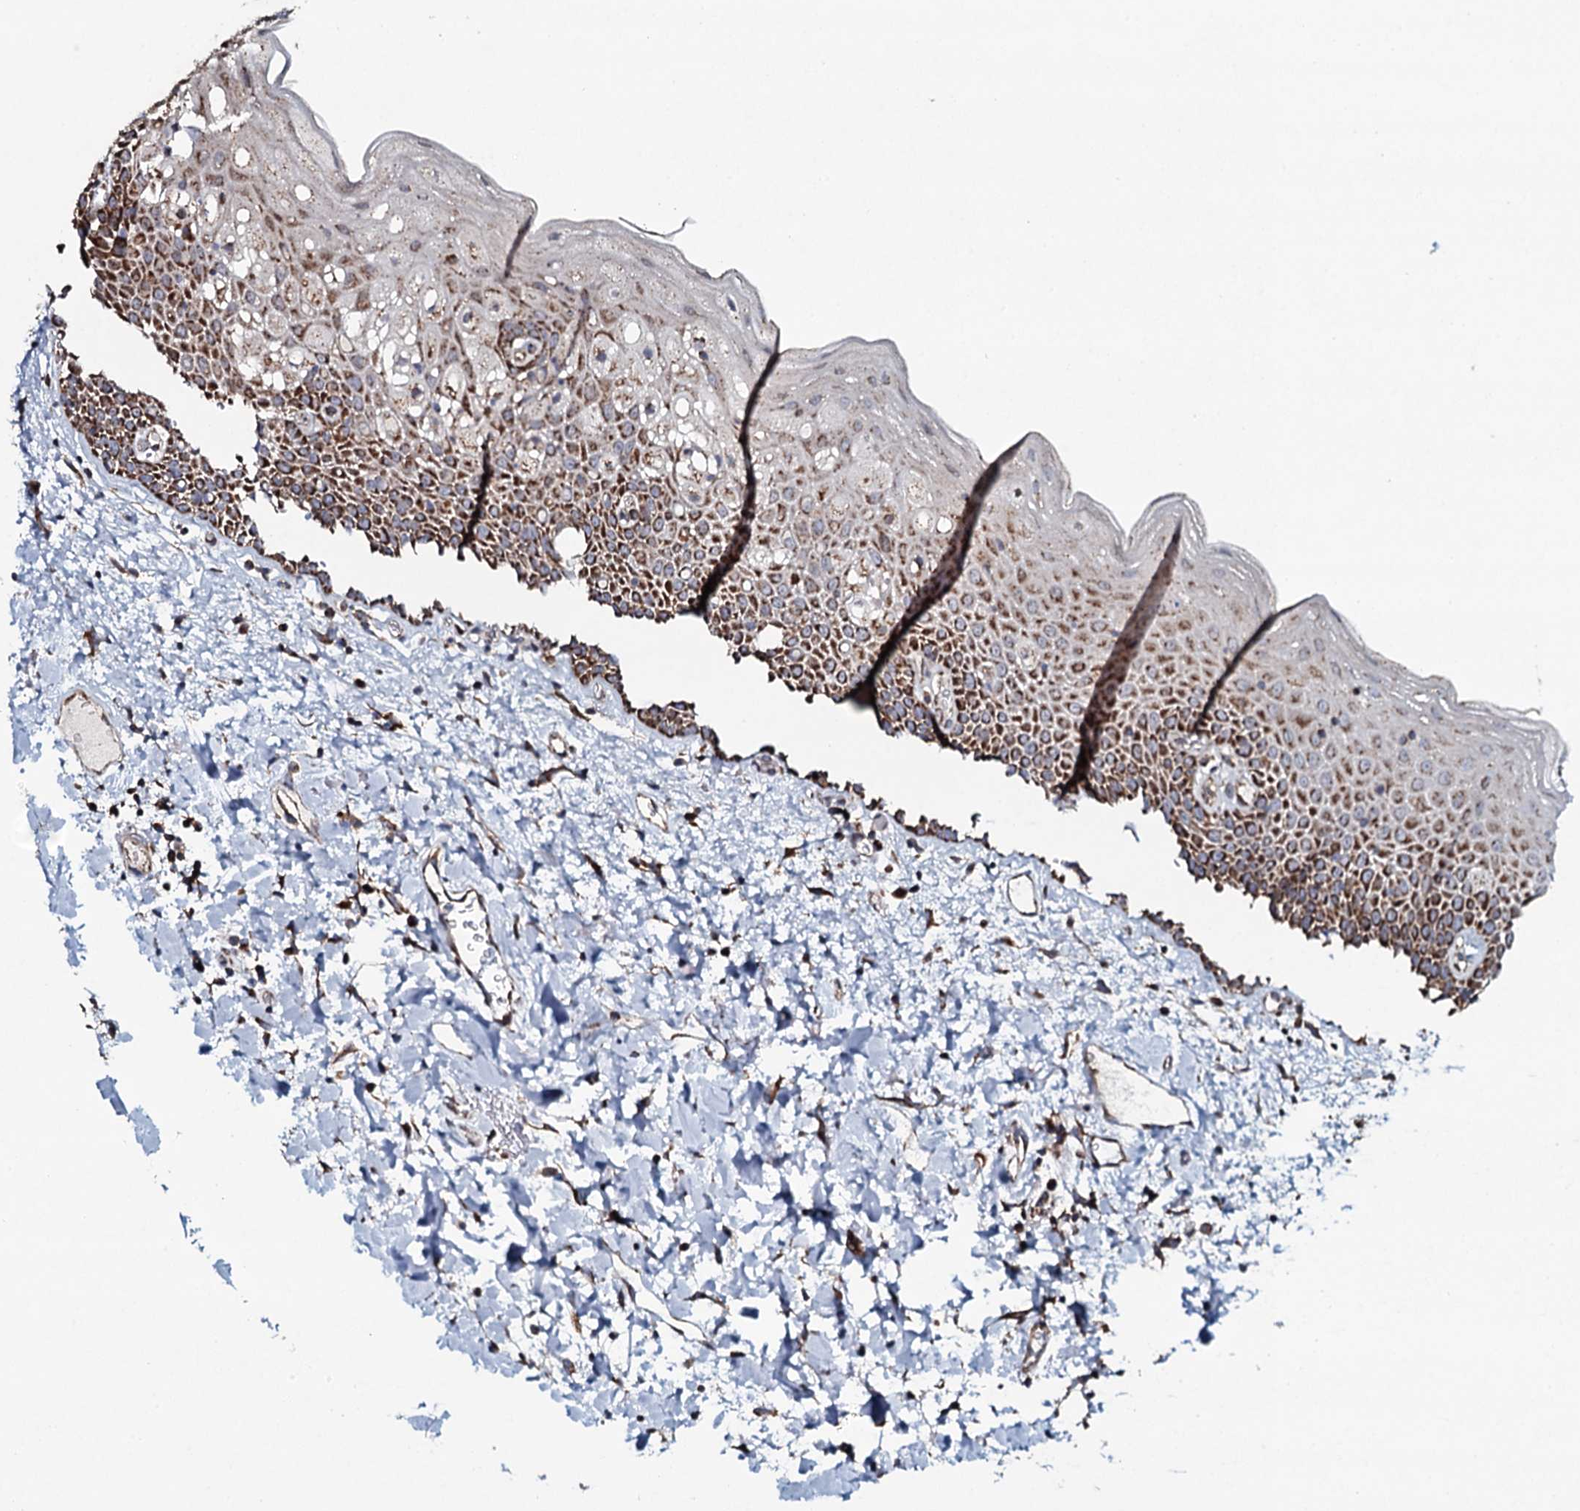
{"staining": {"intensity": "strong", "quantity": "25%-75%", "location": "cytoplasmic/membranous"}, "tissue": "oral mucosa", "cell_type": "Squamous epithelial cells", "image_type": "normal", "snomed": [{"axis": "morphology", "description": "Normal tissue, NOS"}, {"axis": "topography", "description": "Oral tissue"}], "caption": "High-power microscopy captured an immunohistochemistry histopathology image of normal oral mucosa, revealing strong cytoplasmic/membranous expression in approximately 25%-75% of squamous epithelial cells.", "gene": "EVC2", "patient": {"sex": "male", "age": 74}}